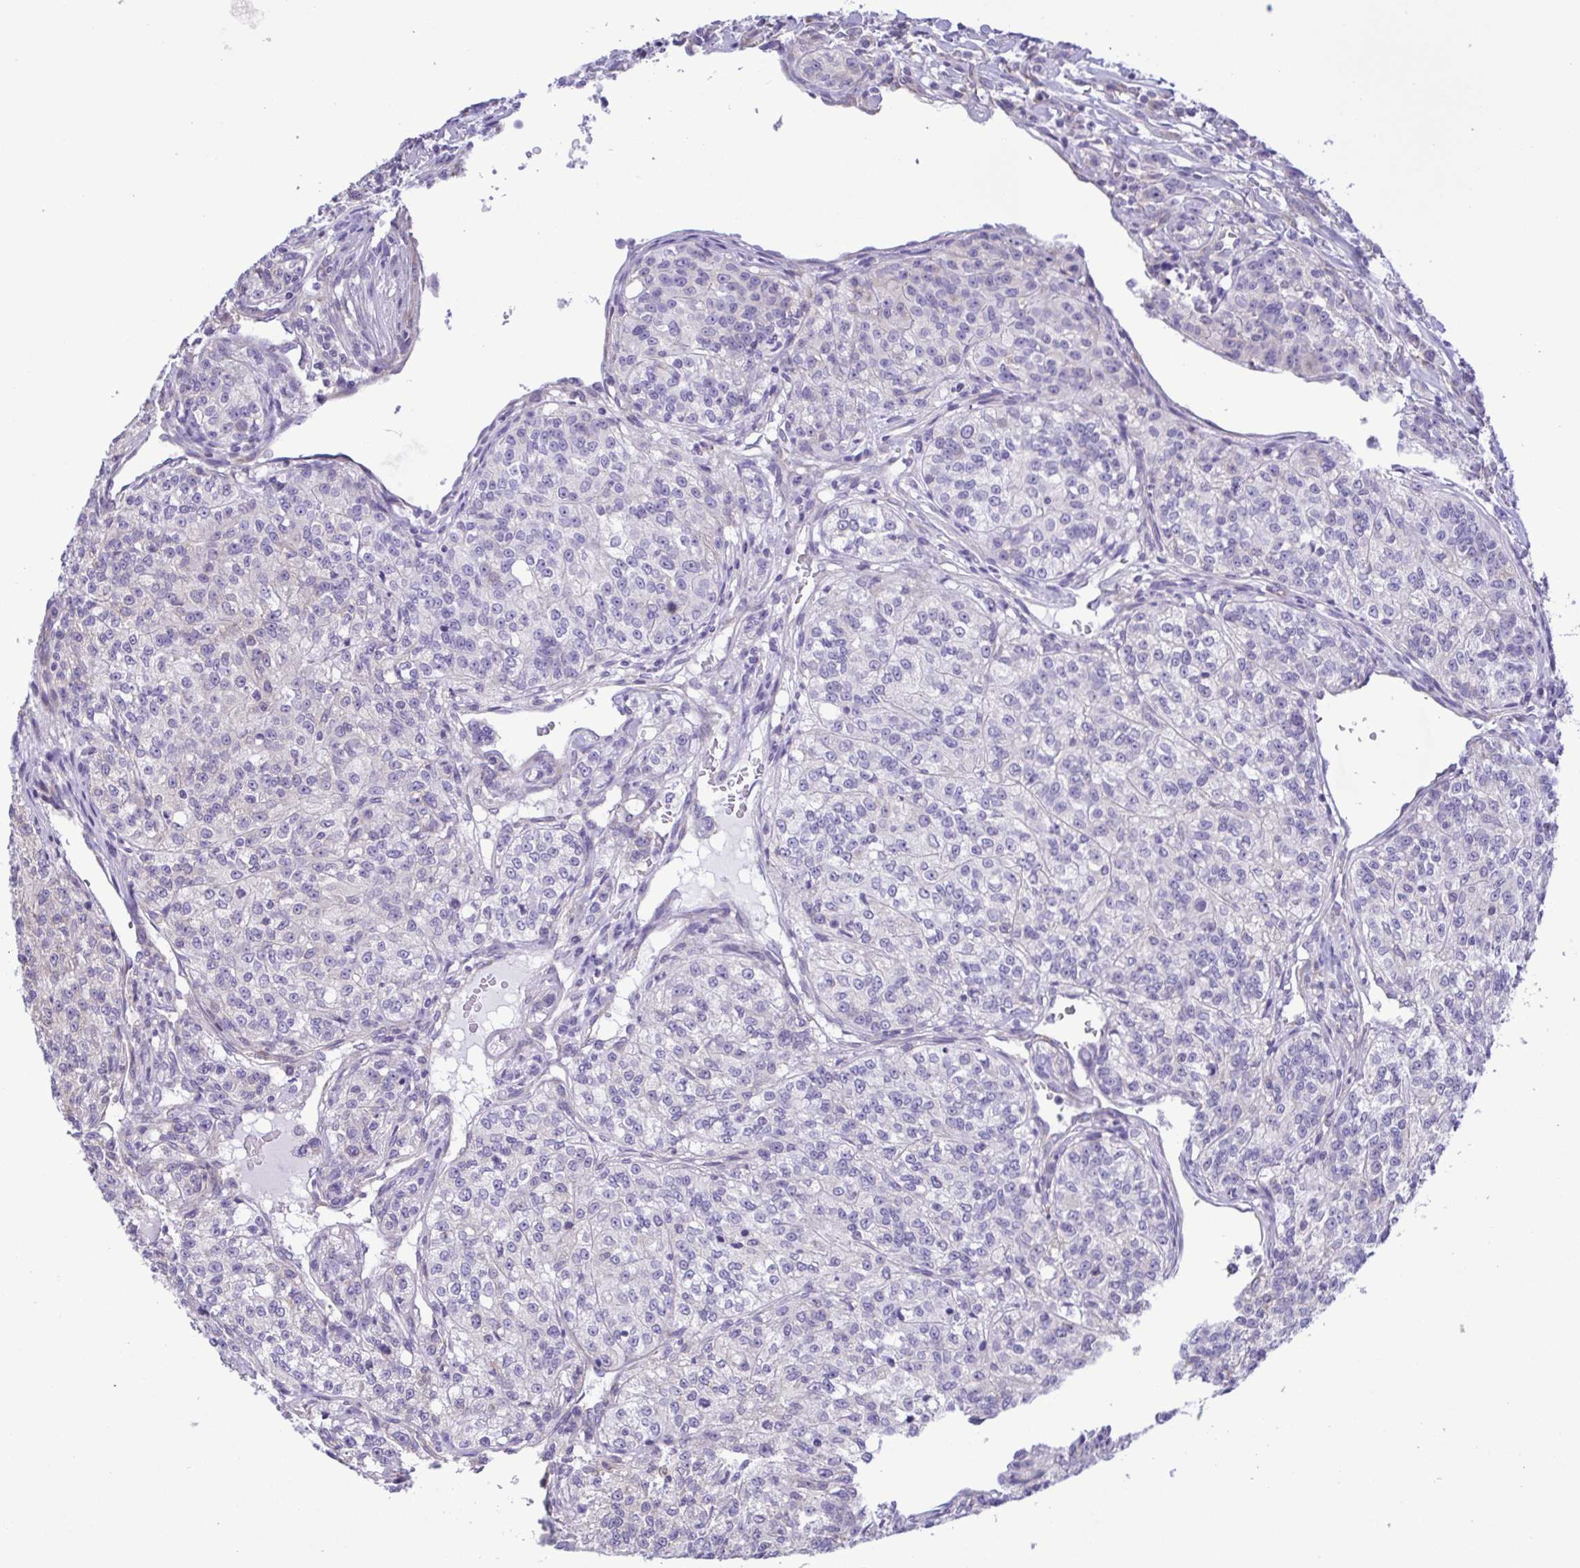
{"staining": {"intensity": "negative", "quantity": "none", "location": "none"}, "tissue": "renal cancer", "cell_type": "Tumor cells", "image_type": "cancer", "snomed": [{"axis": "morphology", "description": "Adenocarcinoma, NOS"}, {"axis": "topography", "description": "Kidney"}], "caption": "A histopathology image of adenocarcinoma (renal) stained for a protein demonstrates no brown staining in tumor cells.", "gene": "TNNI3", "patient": {"sex": "female", "age": 63}}